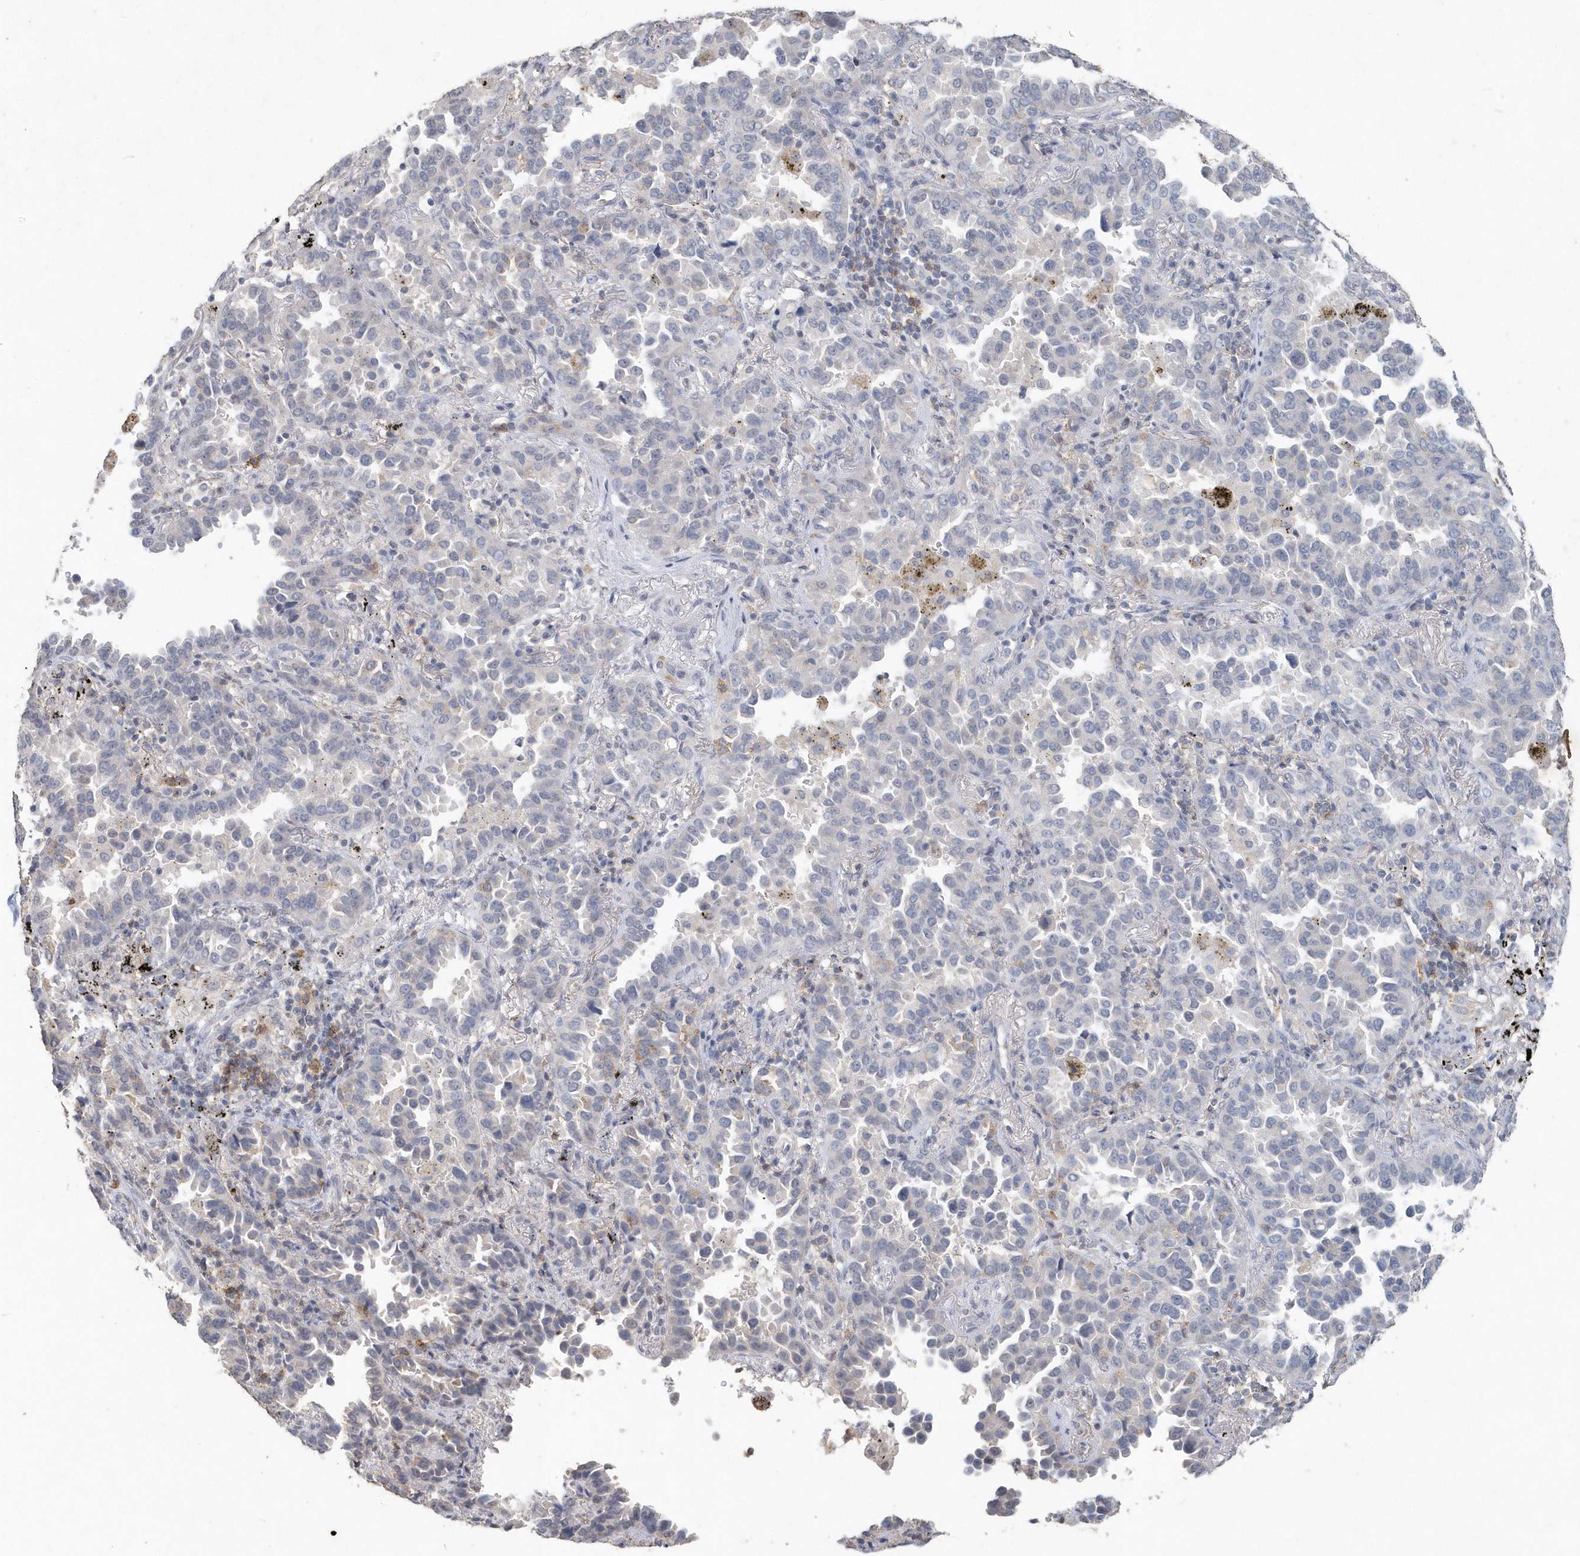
{"staining": {"intensity": "negative", "quantity": "none", "location": "none"}, "tissue": "lung cancer", "cell_type": "Tumor cells", "image_type": "cancer", "snomed": [{"axis": "morphology", "description": "Normal tissue, NOS"}, {"axis": "morphology", "description": "Adenocarcinoma, NOS"}, {"axis": "topography", "description": "Lung"}], "caption": "This is a histopathology image of IHC staining of lung adenocarcinoma, which shows no expression in tumor cells.", "gene": "PDCD1", "patient": {"sex": "male", "age": 59}}